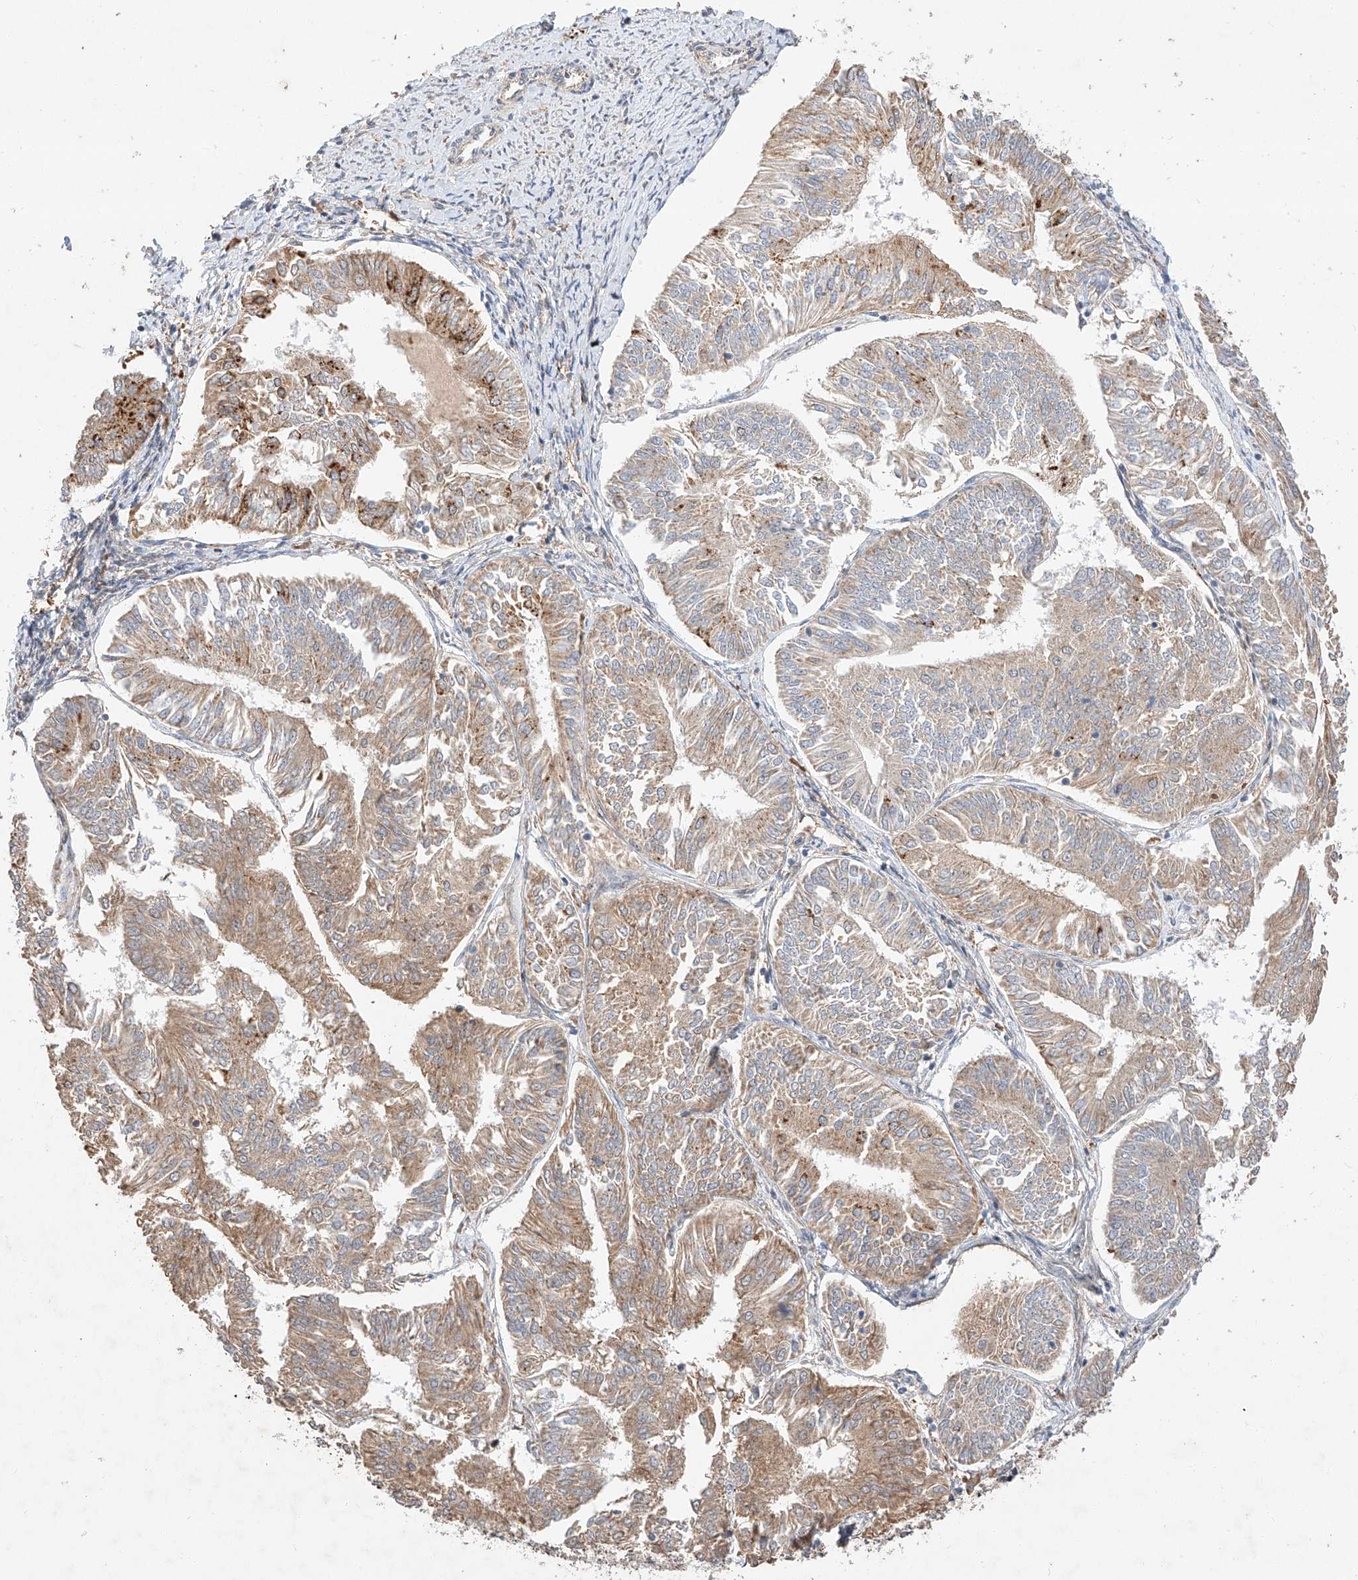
{"staining": {"intensity": "moderate", "quantity": "25%-75%", "location": "cytoplasmic/membranous"}, "tissue": "endometrial cancer", "cell_type": "Tumor cells", "image_type": "cancer", "snomed": [{"axis": "morphology", "description": "Adenocarcinoma, NOS"}, {"axis": "topography", "description": "Endometrium"}], "caption": "Endometrial adenocarcinoma was stained to show a protein in brown. There is medium levels of moderate cytoplasmic/membranous staining in about 25%-75% of tumor cells. The staining was performed using DAB to visualize the protein expression in brown, while the nuclei were stained in blue with hematoxylin (Magnification: 20x).", "gene": "SUSD6", "patient": {"sex": "female", "age": 58}}